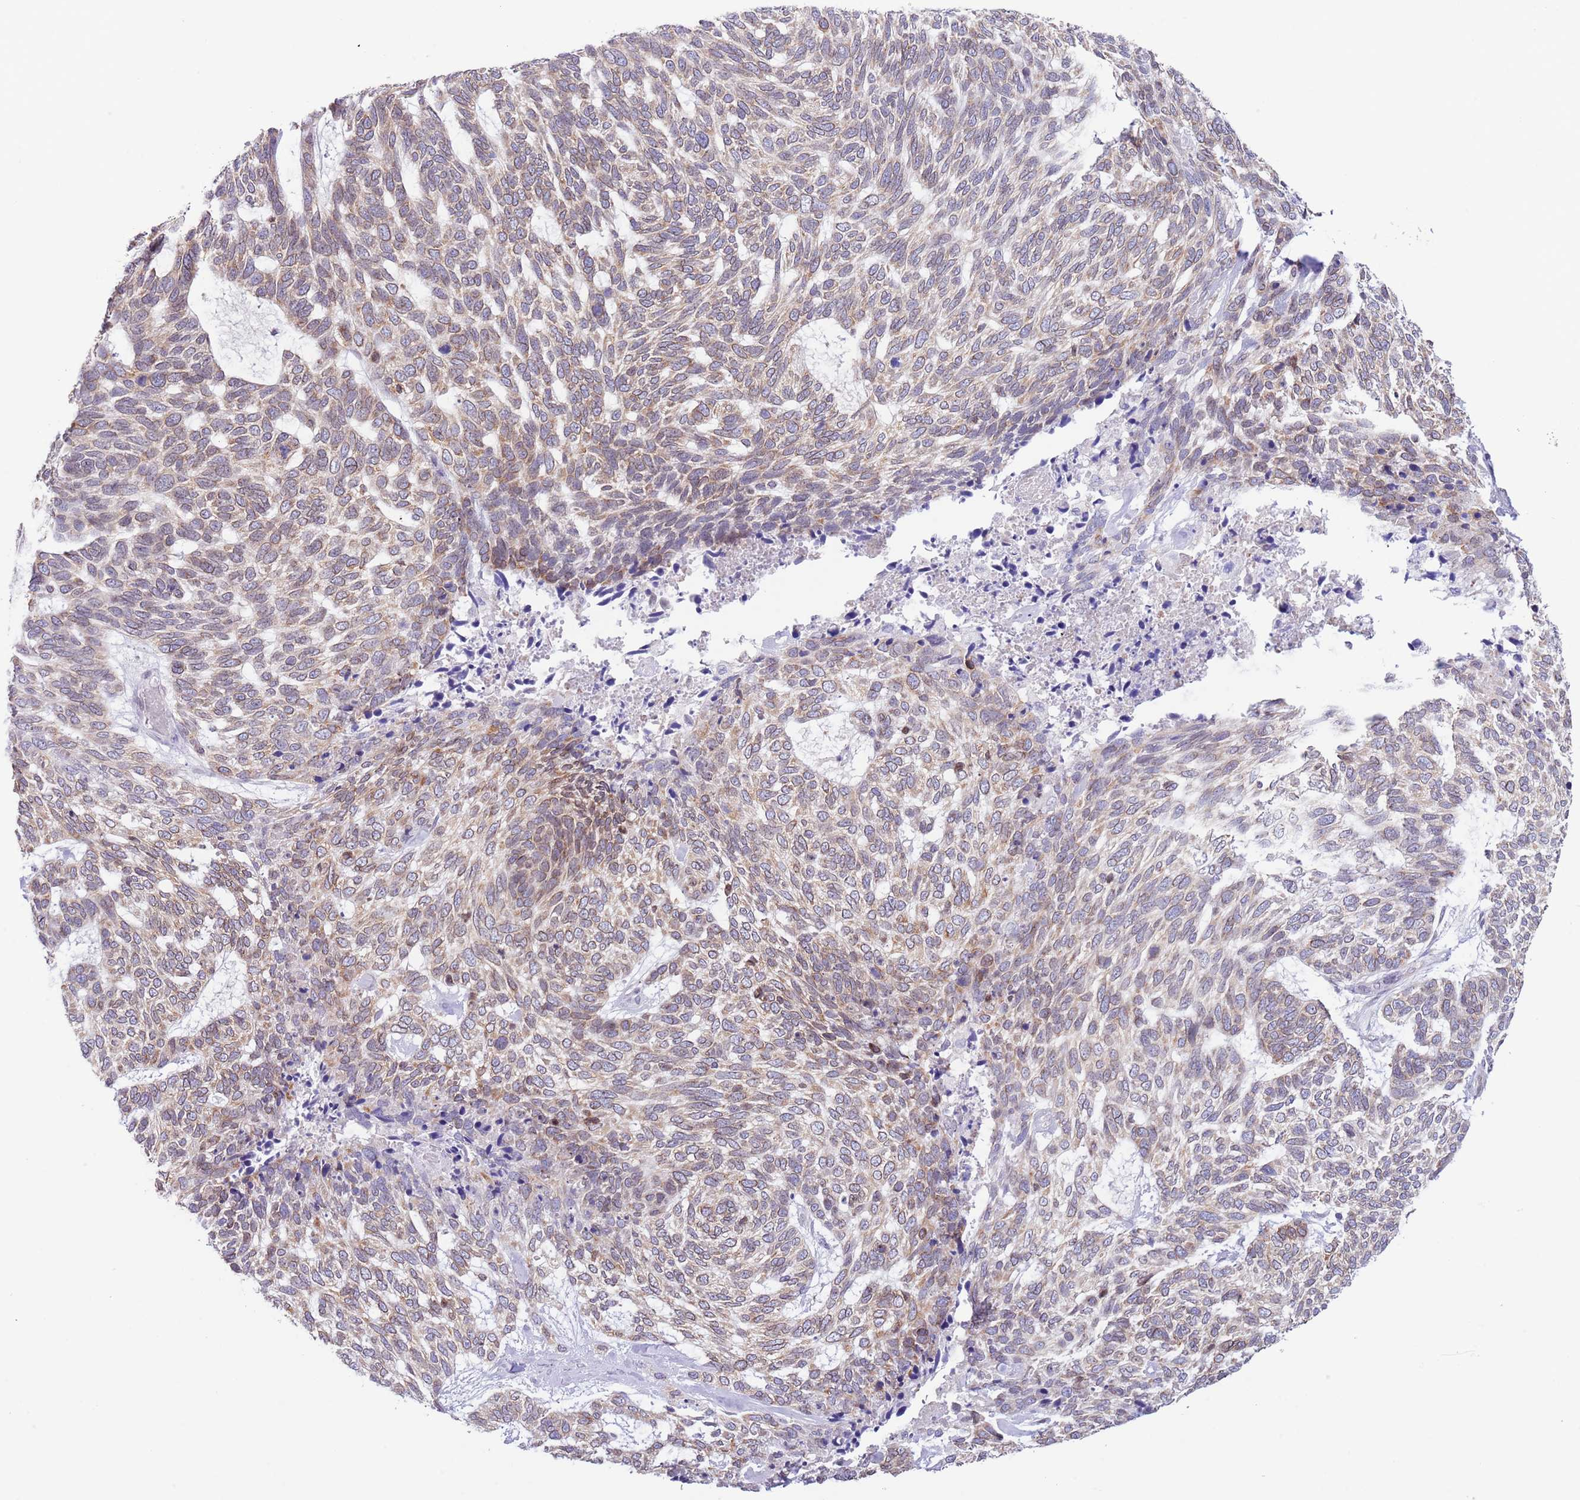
{"staining": {"intensity": "weak", "quantity": ">75%", "location": "cytoplasmic/membranous"}, "tissue": "skin cancer", "cell_type": "Tumor cells", "image_type": "cancer", "snomed": [{"axis": "morphology", "description": "Basal cell carcinoma"}, {"axis": "topography", "description": "Skin"}], "caption": "A brown stain shows weak cytoplasmic/membranous staining of a protein in human basal cell carcinoma (skin) tumor cells. The protein of interest is stained brown, and the nuclei are stained in blue (DAB IHC with brightfield microscopy, high magnification).", "gene": "EBPL", "patient": {"sex": "female", "age": 65}}